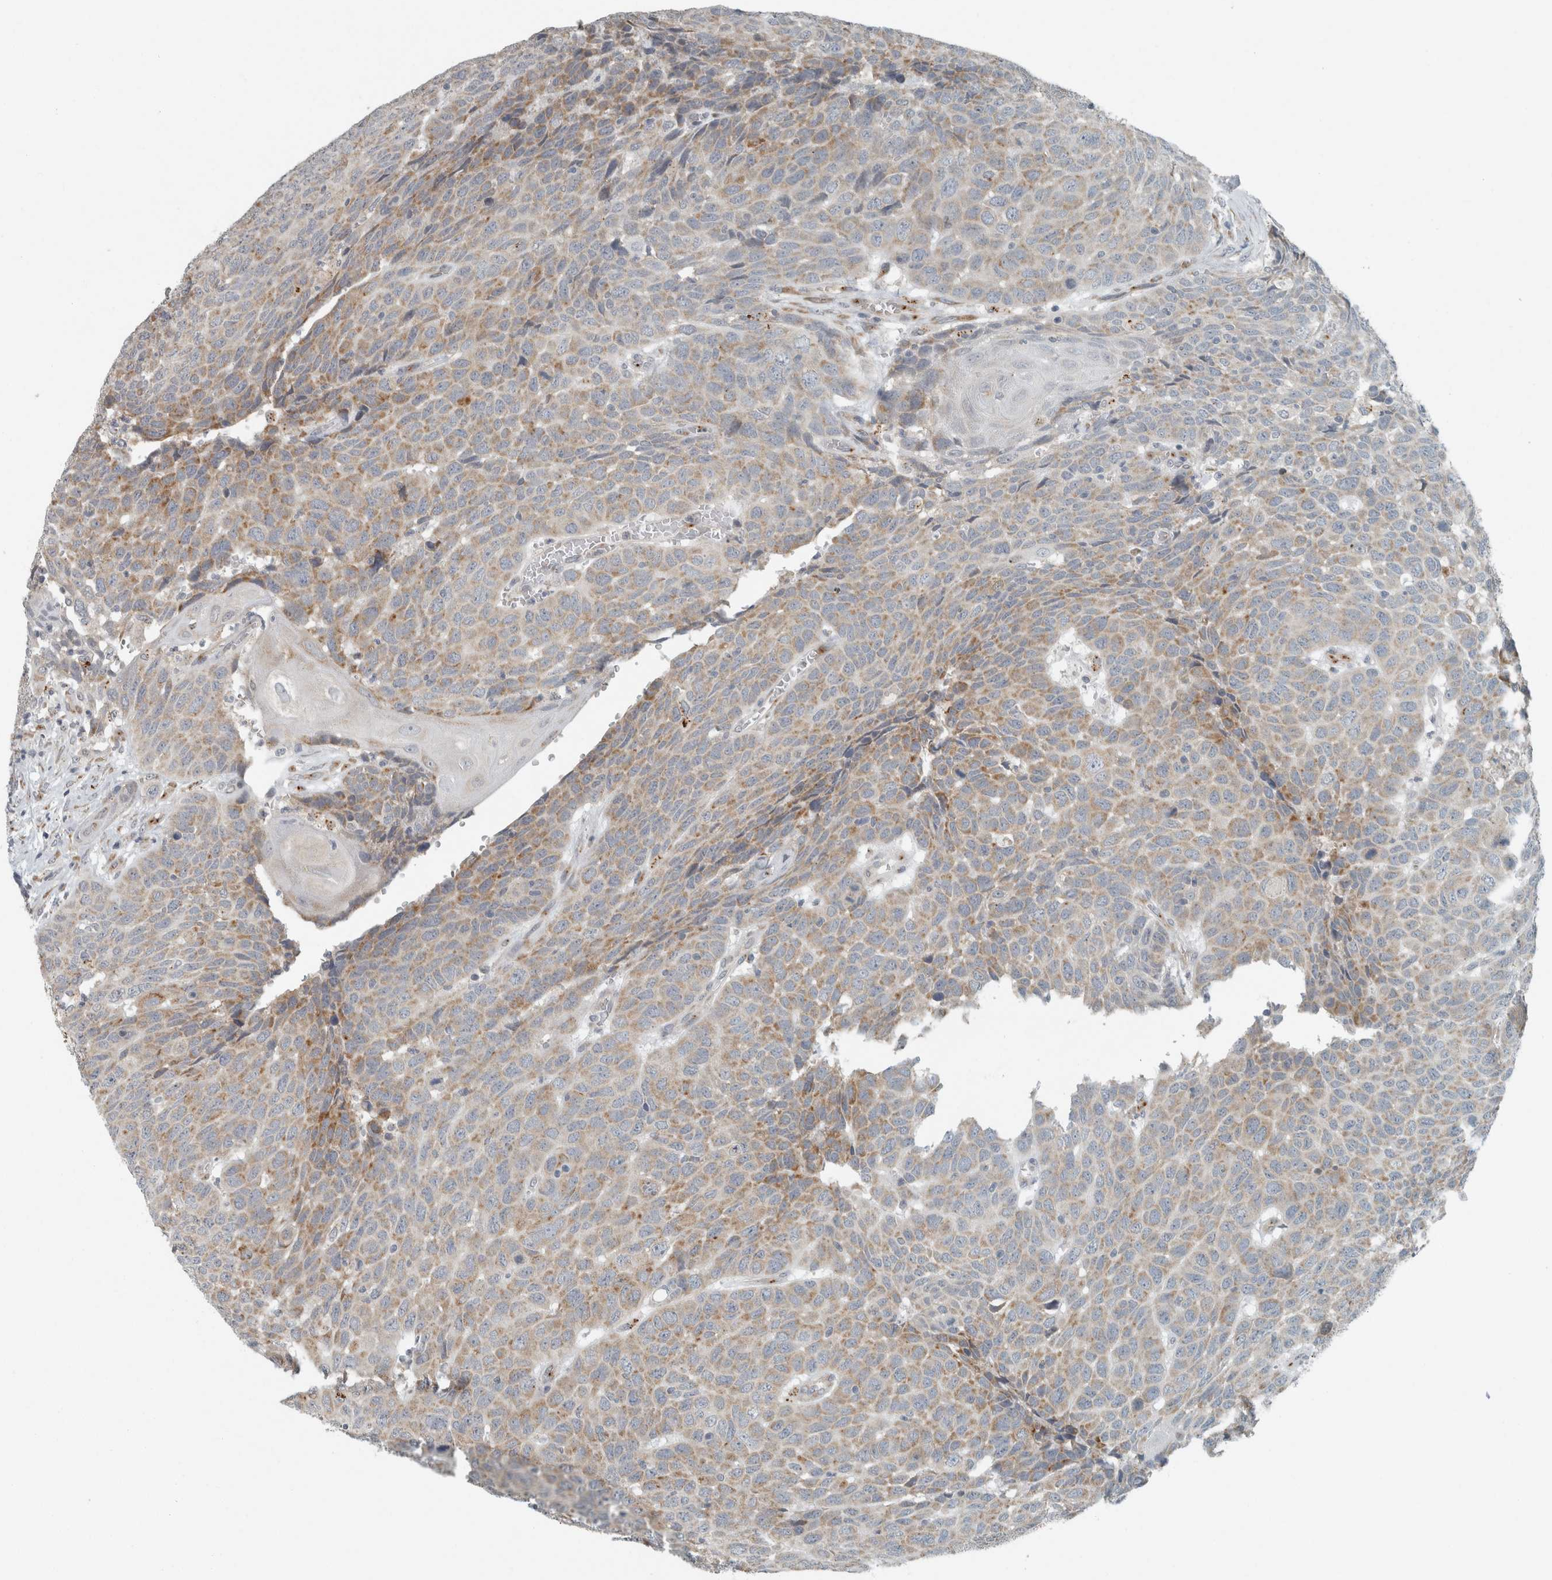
{"staining": {"intensity": "moderate", "quantity": "25%-75%", "location": "cytoplasmic/membranous"}, "tissue": "head and neck cancer", "cell_type": "Tumor cells", "image_type": "cancer", "snomed": [{"axis": "morphology", "description": "Squamous cell carcinoma, NOS"}, {"axis": "topography", "description": "Head-Neck"}], "caption": "This photomicrograph shows IHC staining of human squamous cell carcinoma (head and neck), with medium moderate cytoplasmic/membranous positivity in approximately 25%-75% of tumor cells.", "gene": "KIF1C", "patient": {"sex": "male", "age": 66}}